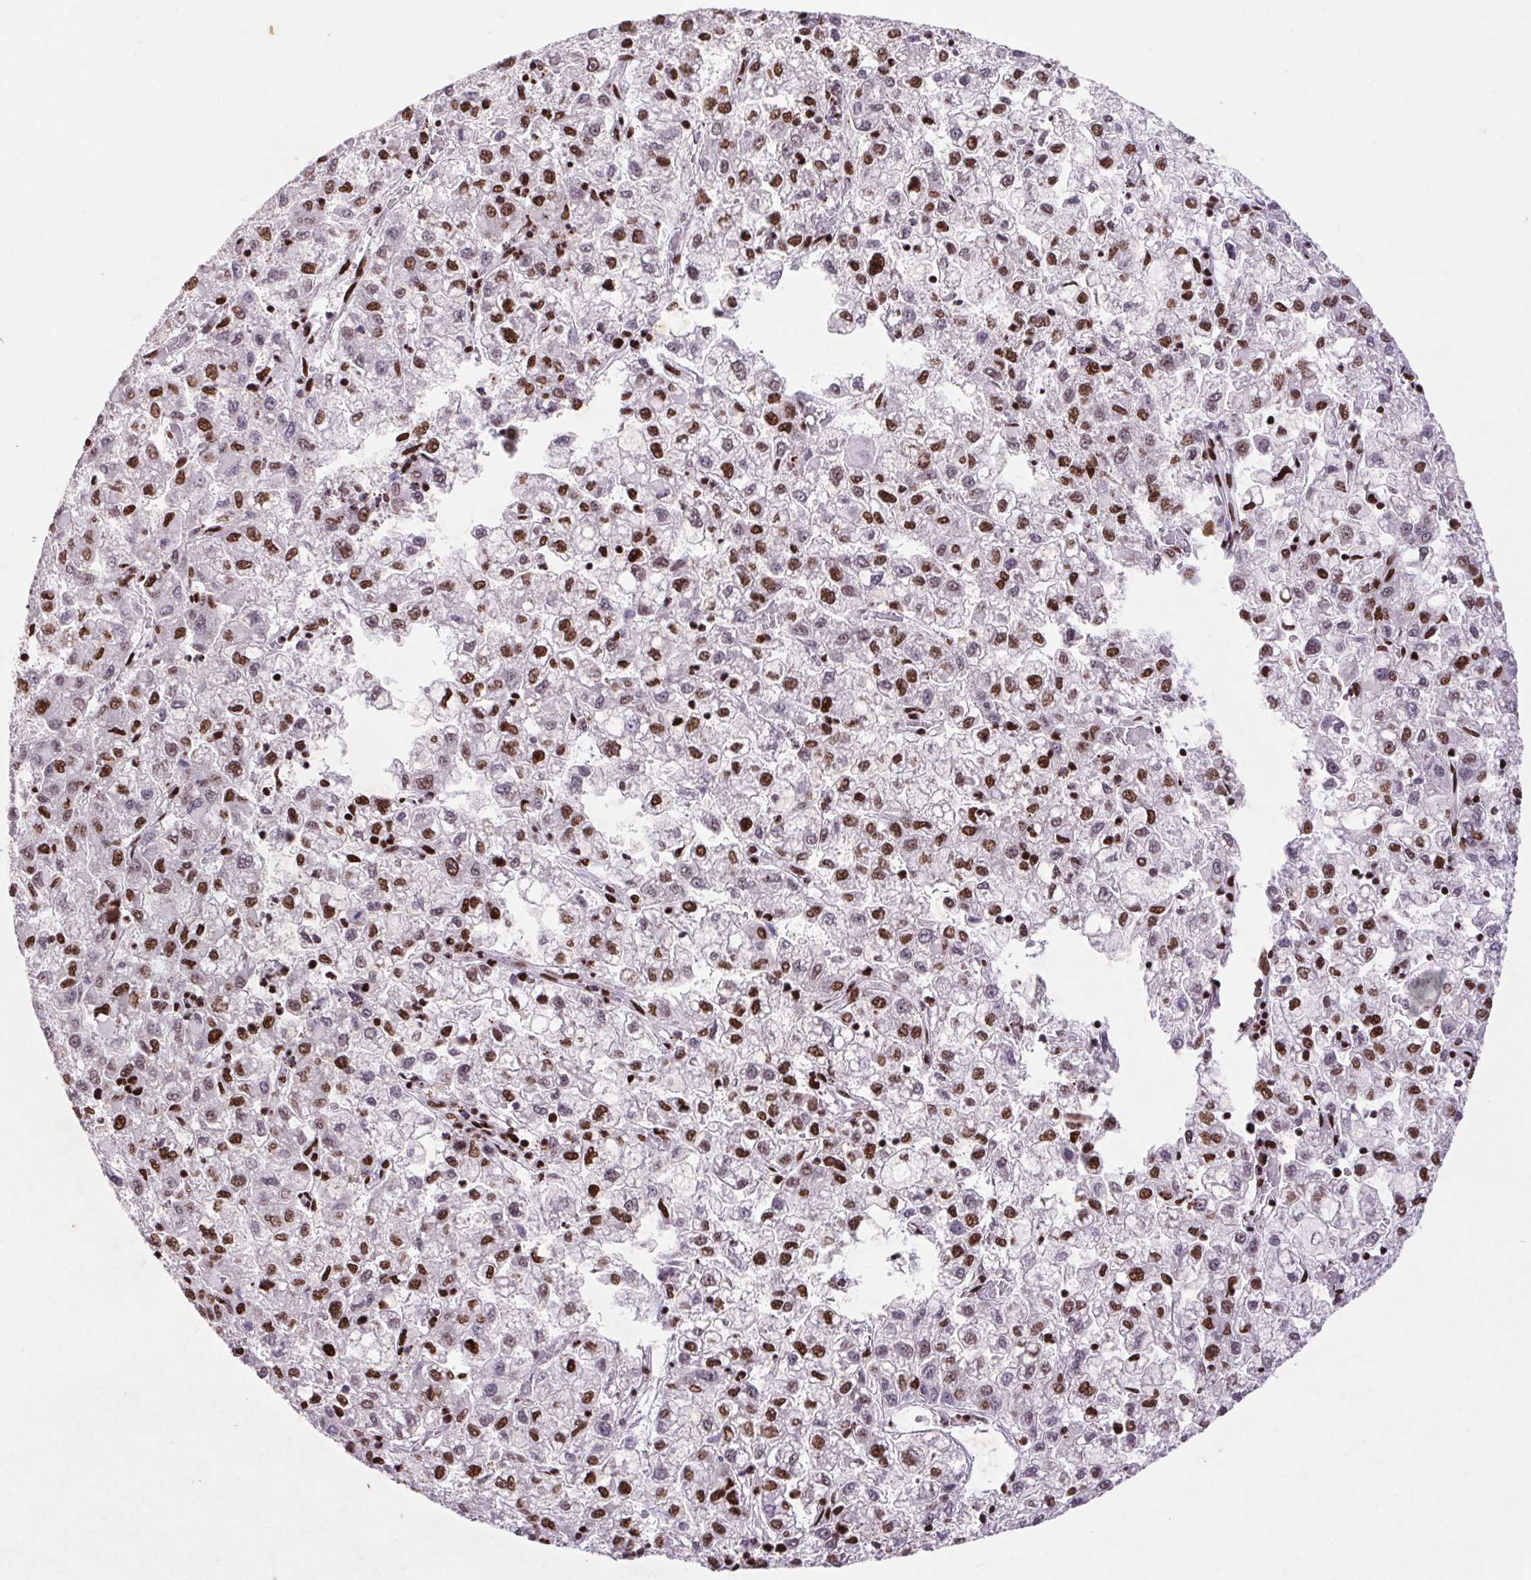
{"staining": {"intensity": "strong", "quantity": "25%-75%", "location": "nuclear"}, "tissue": "liver cancer", "cell_type": "Tumor cells", "image_type": "cancer", "snomed": [{"axis": "morphology", "description": "Carcinoma, Hepatocellular, NOS"}, {"axis": "topography", "description": "Liver"}], "caption": "This is a photomicrograph of immunohistochemistry staining of liver hepatocellular carcinoma, which shows strong staining in the nuclear of tumor cells.", "gene": "LDLRAD4", "patient": {"sex": "male", "age": 40}}